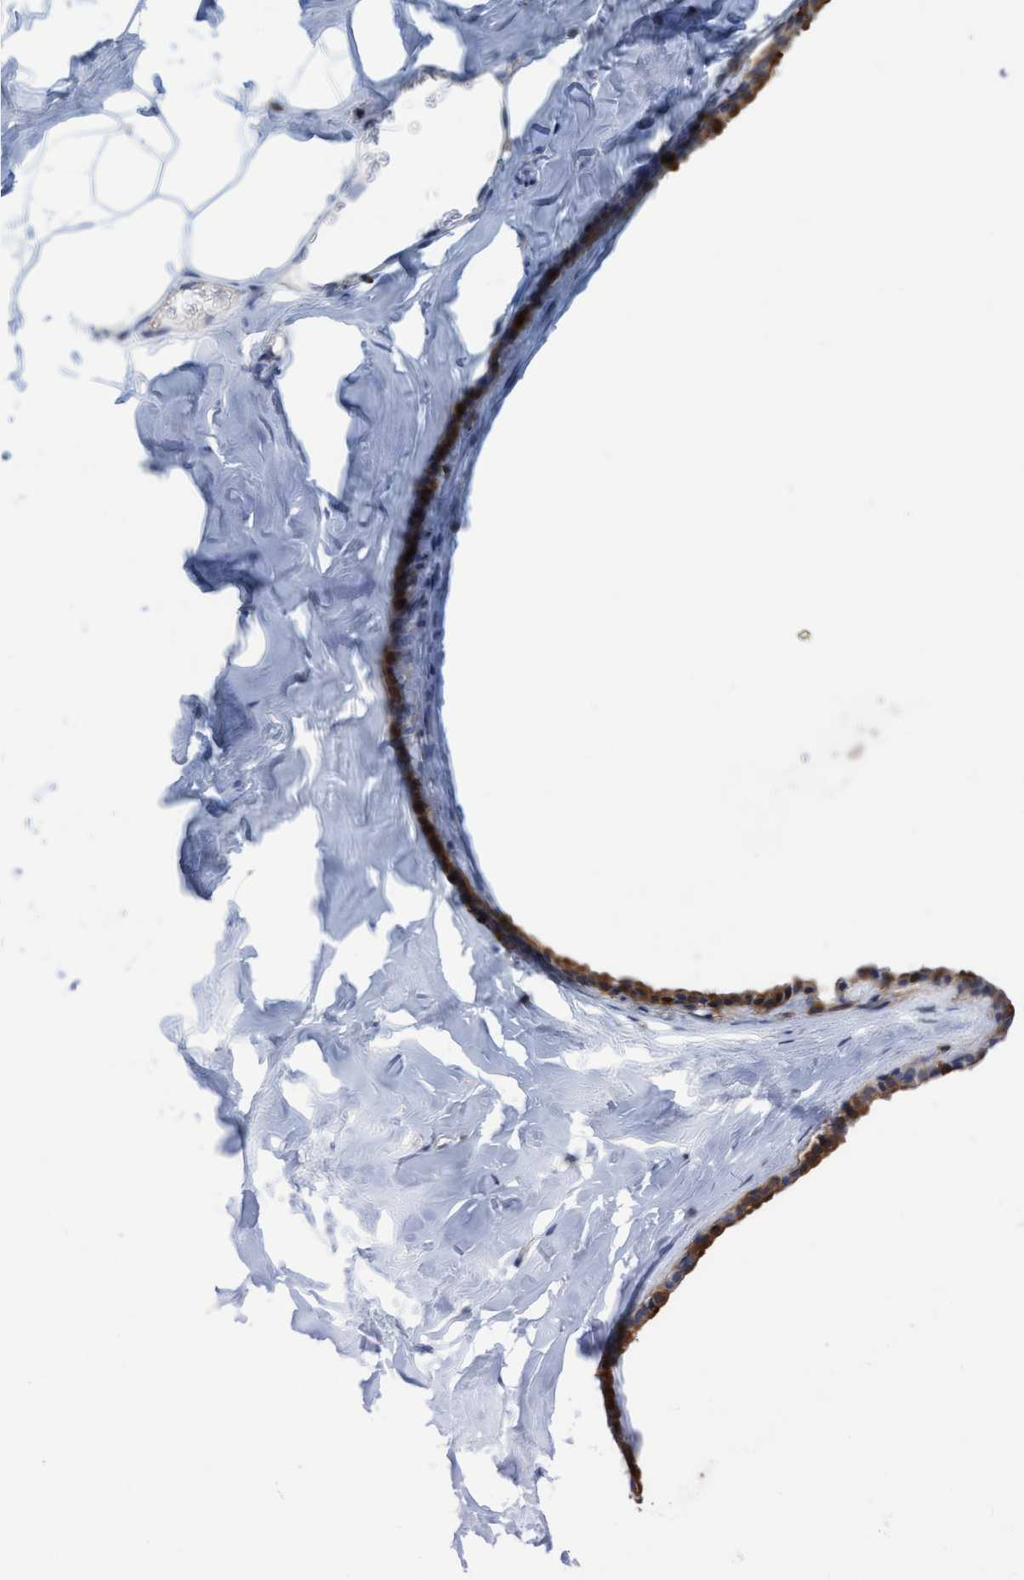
{"staining": {"intensity": "negative", "quantity": "none", "location": "none"}, "tissue": "adipose tissue", "cell_type": "Adipocytes", "image_type": "normal", "snomed": [{"axis": "morphology", "description": "Normal tissue, NOS"}, {"axis": "morphology", "description": "Fibrosis, NOS"}, {"axis": "topography", "description": "Breast"}, {"axis": "topography", "description": "Adipose tissue"}], "caption": "This is an IHC micrograph of benign adipose tissue. There is no positivity in adipocytes.", "gene": "FNBP1", "patient": {"sex": "female", "age": 39}}